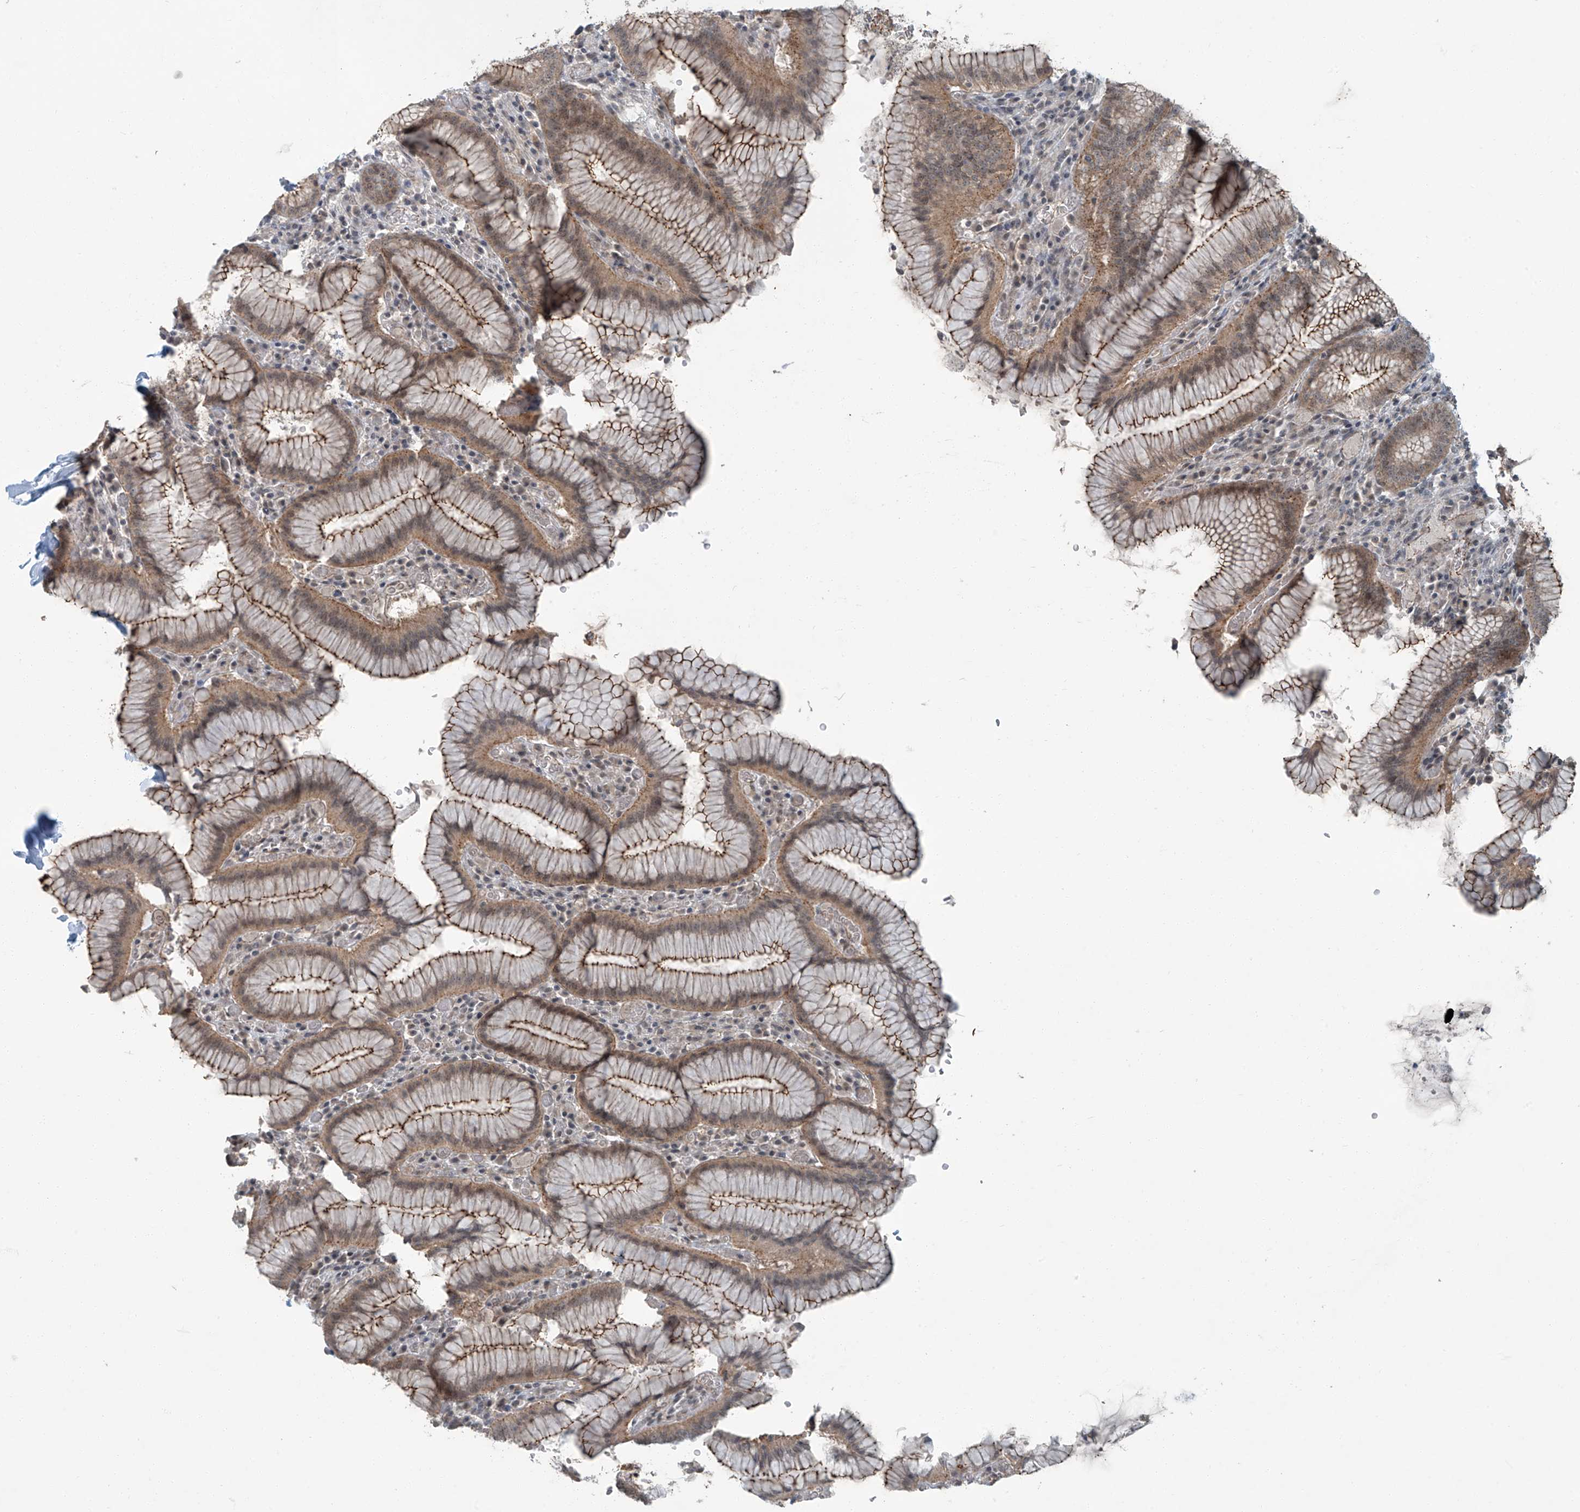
{"staining": {"intensity": "moderate", "quantity": ">75%", "location": "cytoplasmic/membranous"}, "tissue": "stomach", "cell_type": "Glandular cells", "image_type": "normal", "snomed": [{"axis": "morphology", "description": "Normal tissue, NOS"}, {"axis": "topography", "description": "Stomach"}], "caption": "IHC of normal stomach displays medium levels of moderate cytoplasmic/membranous positivity in about >75% of glandular cells. Nuclei are stained in blue.", "gene": "ZNF16", "patient": {"sex": "male", "age": 55}}